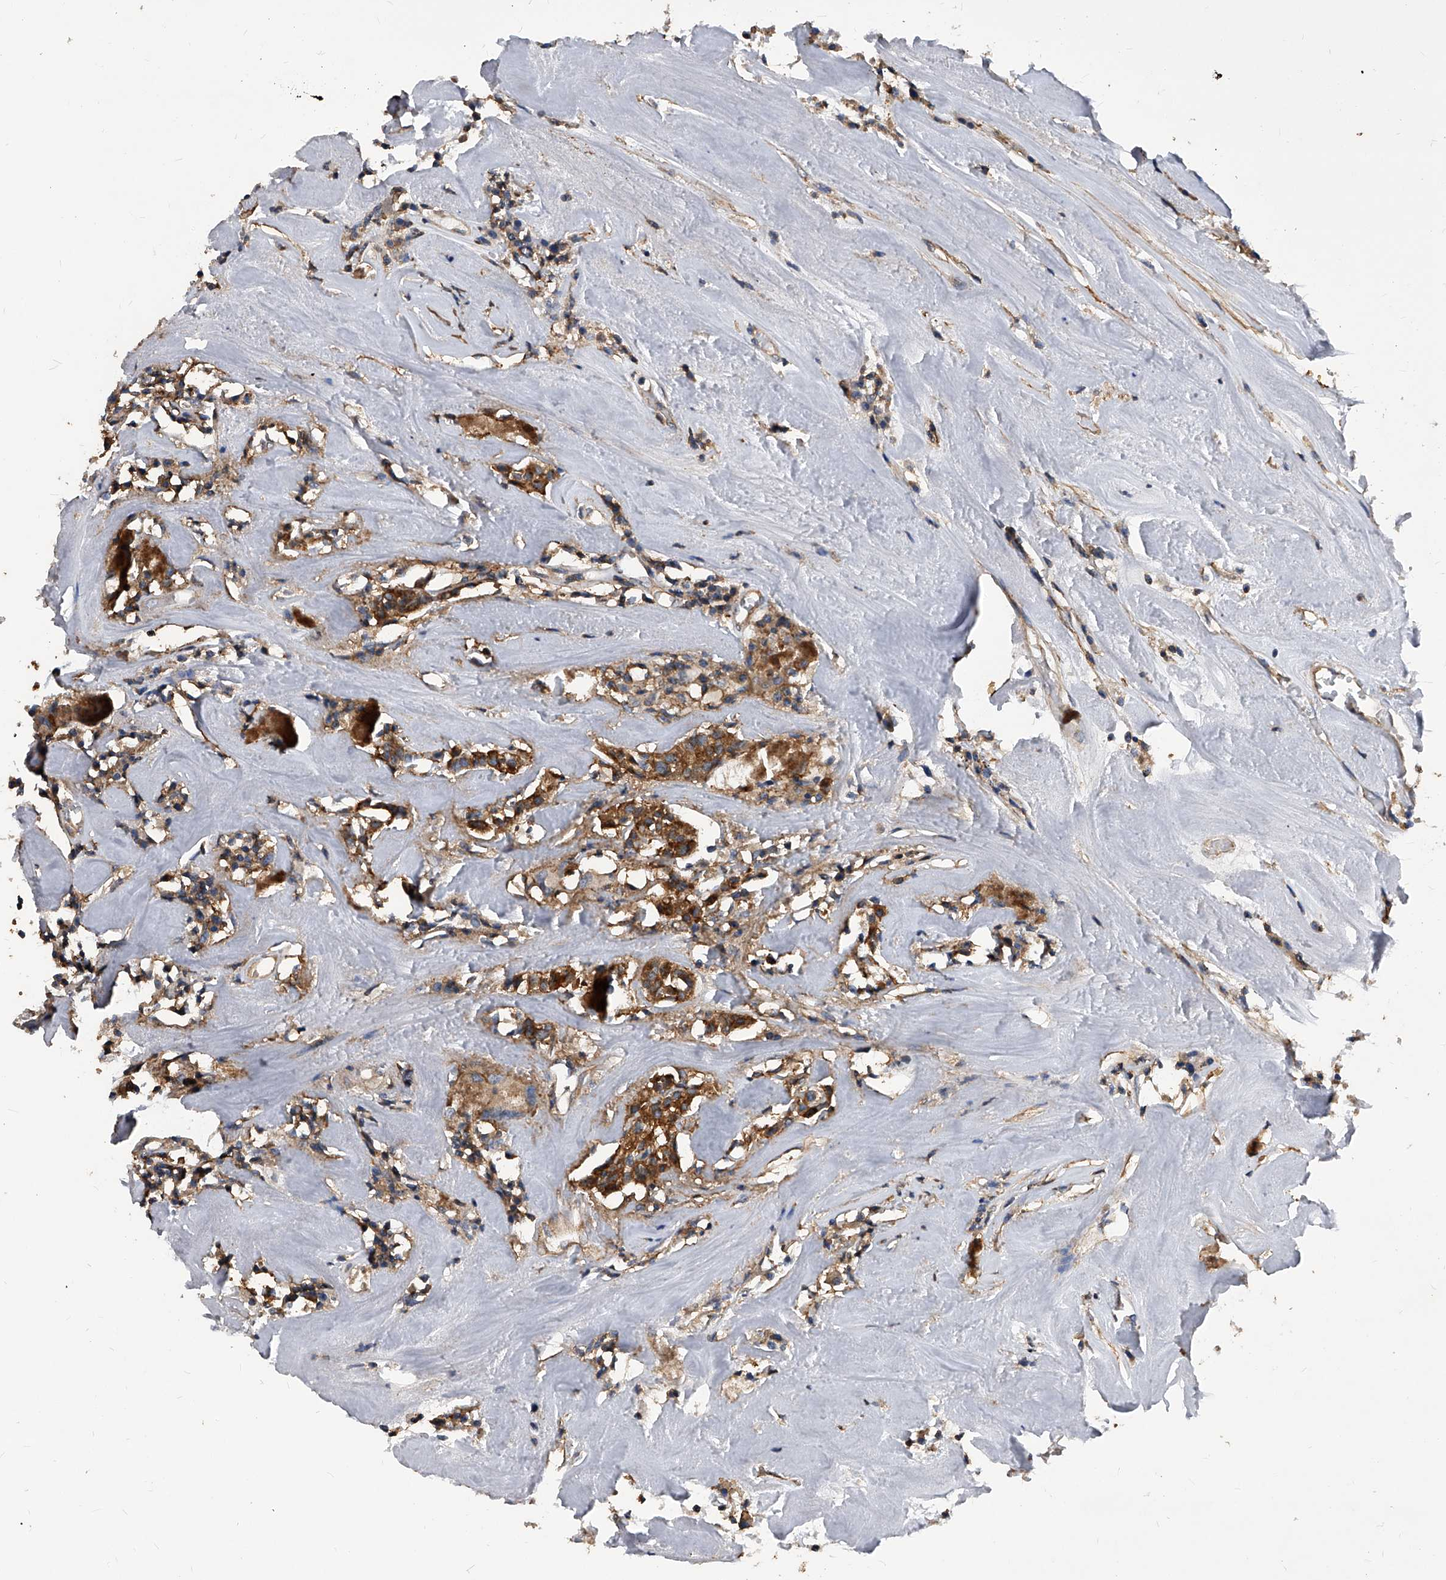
{"staining": {"intensity": "moderate", "quantity": ">75%", "location": "cytoplasmic/membranous"}, "tissue": "head and neck cancer", "cell_type": "Tumor cells", "image_type": "cancer", "snomed": [{"axis": "morphology", "description": "Adenocarcinoma, NOS"}, {"axis": "topography", "description": "Salivary gland"}, {"axis": "topography", "description": "Head-Neck"}], "caption": "Brown immunohistochemical staining in human head and neck cancer (adenocarcinoma) demonstrates moderate cytoplasmic/membranous positivity in about >75% of tumor cells.", "gene": "ATG5", "patient": {"sex": "female", "age": 65}}